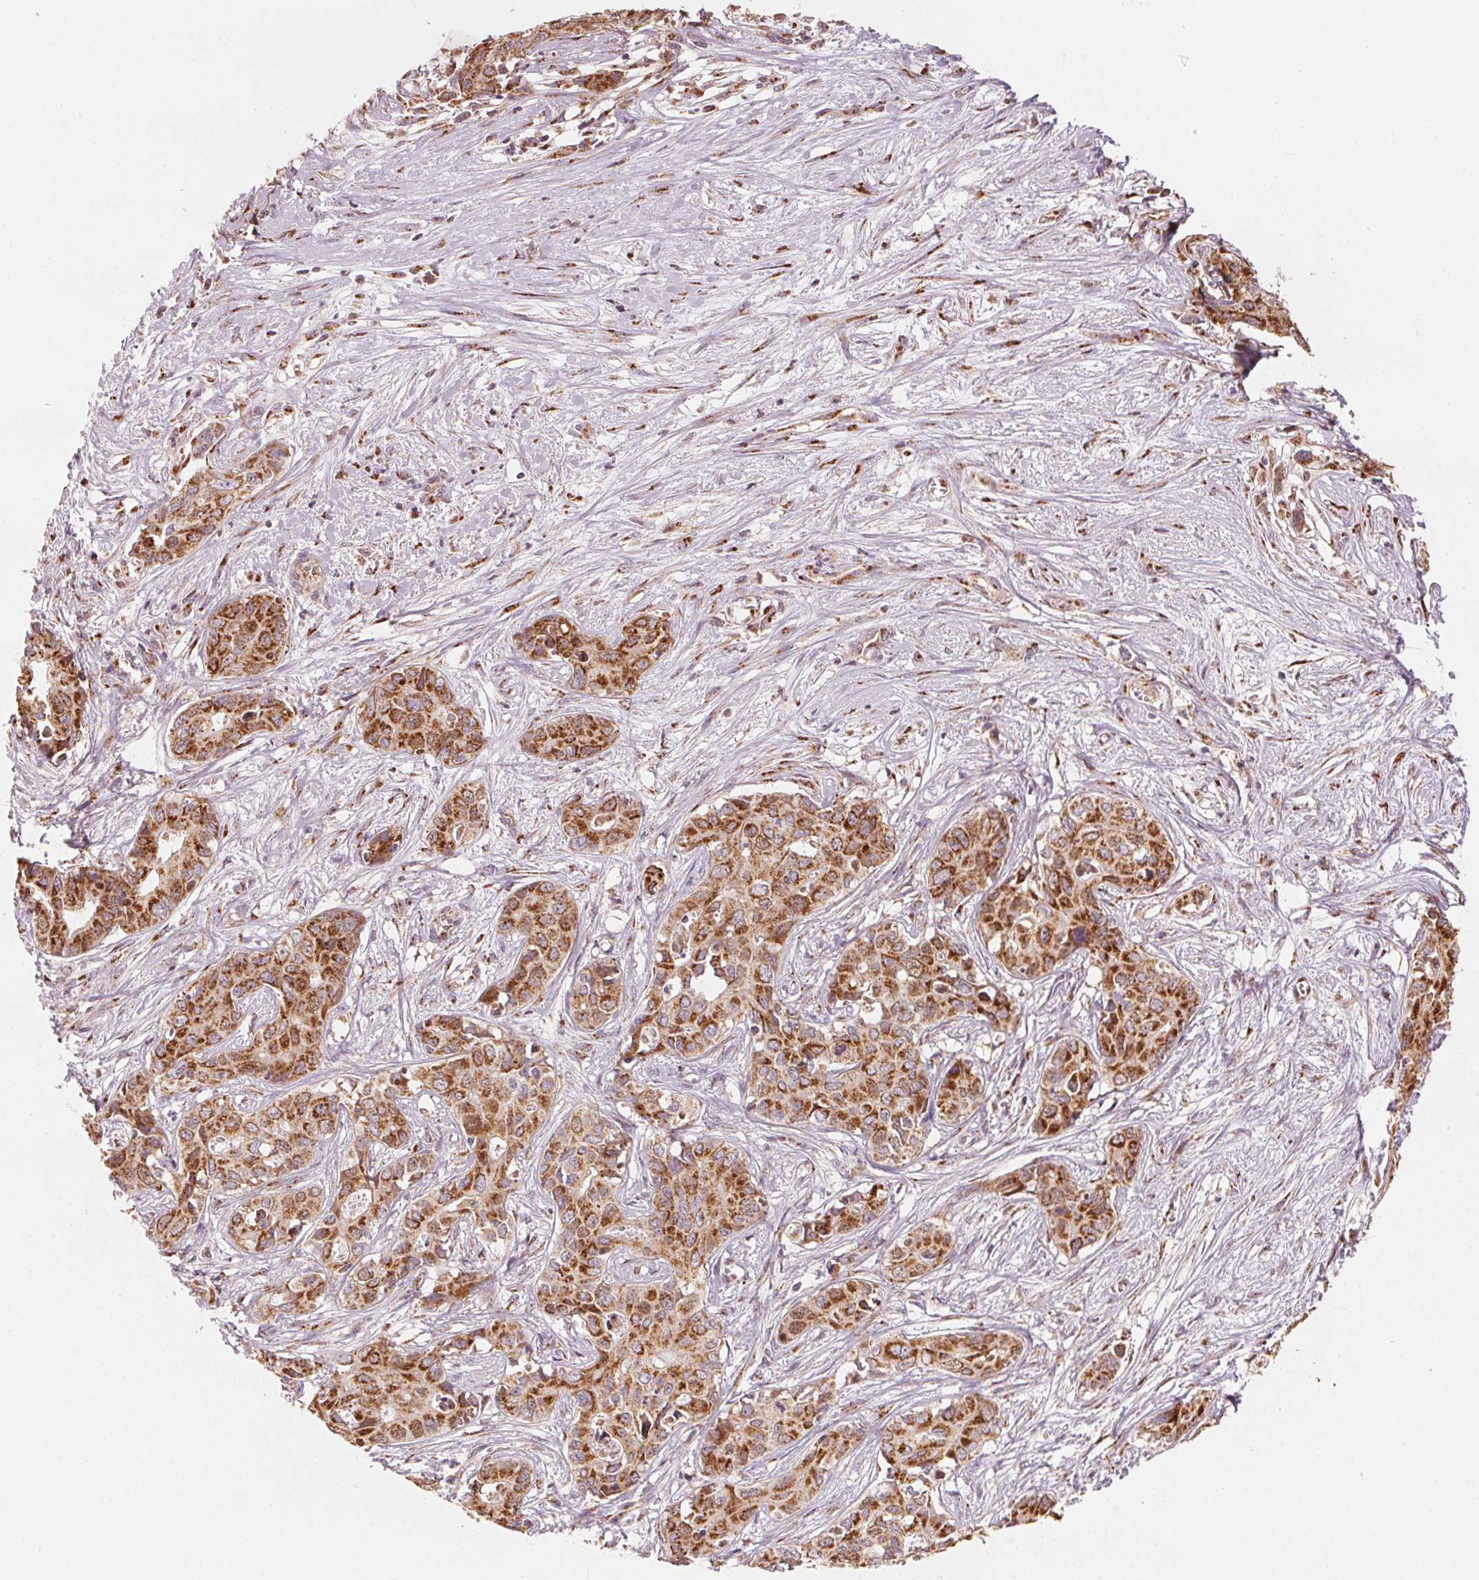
{"staining": {"intensity": "strong", "quantity": ">75%", "location": "cytoplasmic/membranous"}, "tissue": "liver cancer", "cell_type": "Tumor cells", "image_type": "cancer", "snomed": [{"axis": "morphology", "description": "Cholangiocarcinoma"}, {"axis": "topography", "description": "Liver"}], "caption": "Immunohistochemical staining of human liver cancer demonstrates strong cytoplasmic/membranous protein staining in approximately >75% of tumor cells. (DAB (3,3'-diaminobenzidine) IHC, brown staining for protein, blue staining for nuclei).", "gene": "TOMM70", "patient": {"sex": "female", "age": 65}}